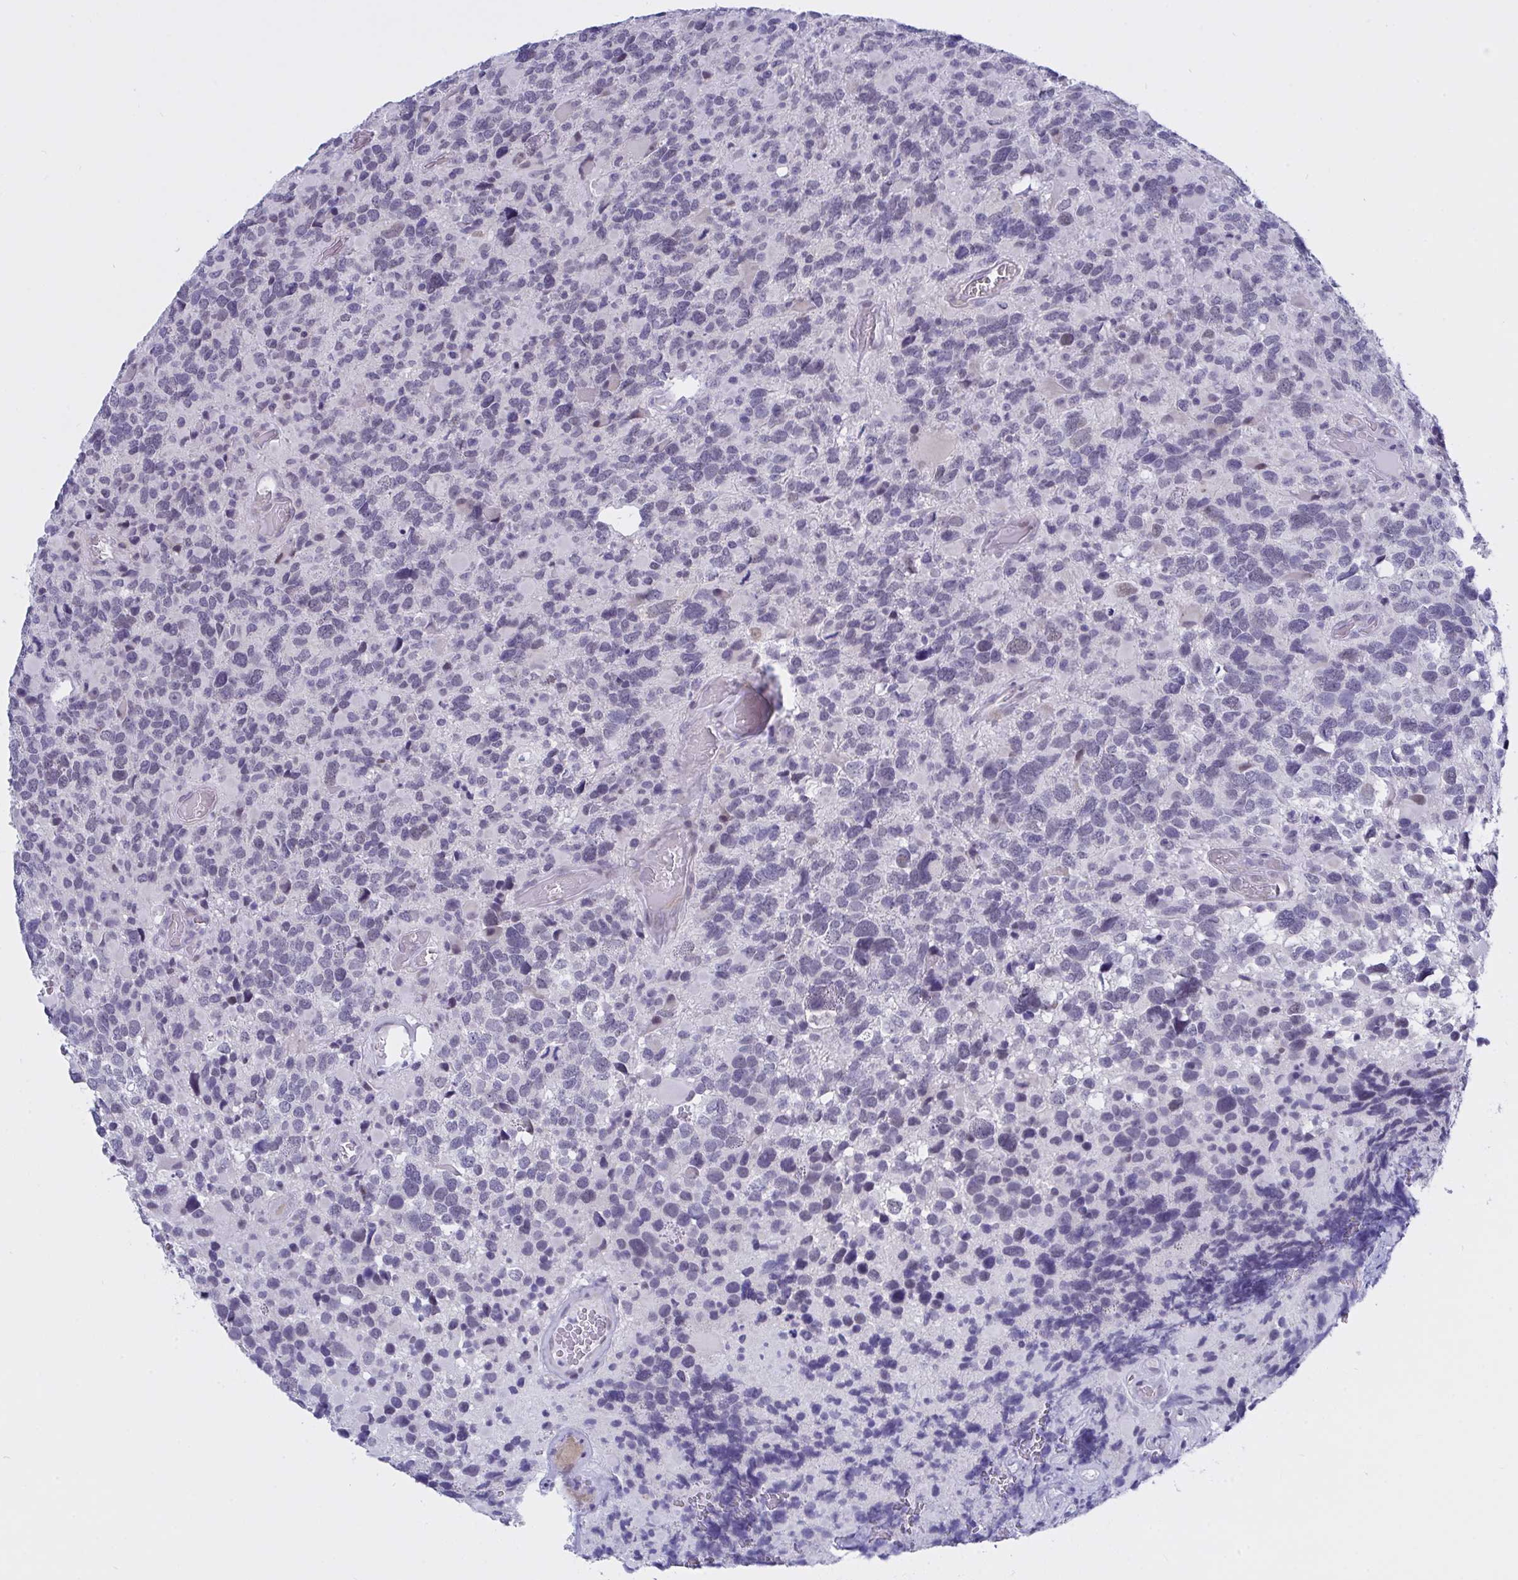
{"staining": {"intensity": "negative", "quantity": "none", "location": "none"}, "tissue": "glioma", "cell_type": "Tumor cells", "image_type": "cancer", "snomed": [{"axis": "morphology", "description": "Glioma, malignant, High grade"}, {"axis": "topography", "description": "Brain"}], "caption": "Histopathology image shows no significant protein positivity in tumor cells of glioma. (Immunohistochemistry (ihc), brightfield microscopy, high magnification).", "gene": "FBXL22", "patient": {"sex": "female", "age": 40}}